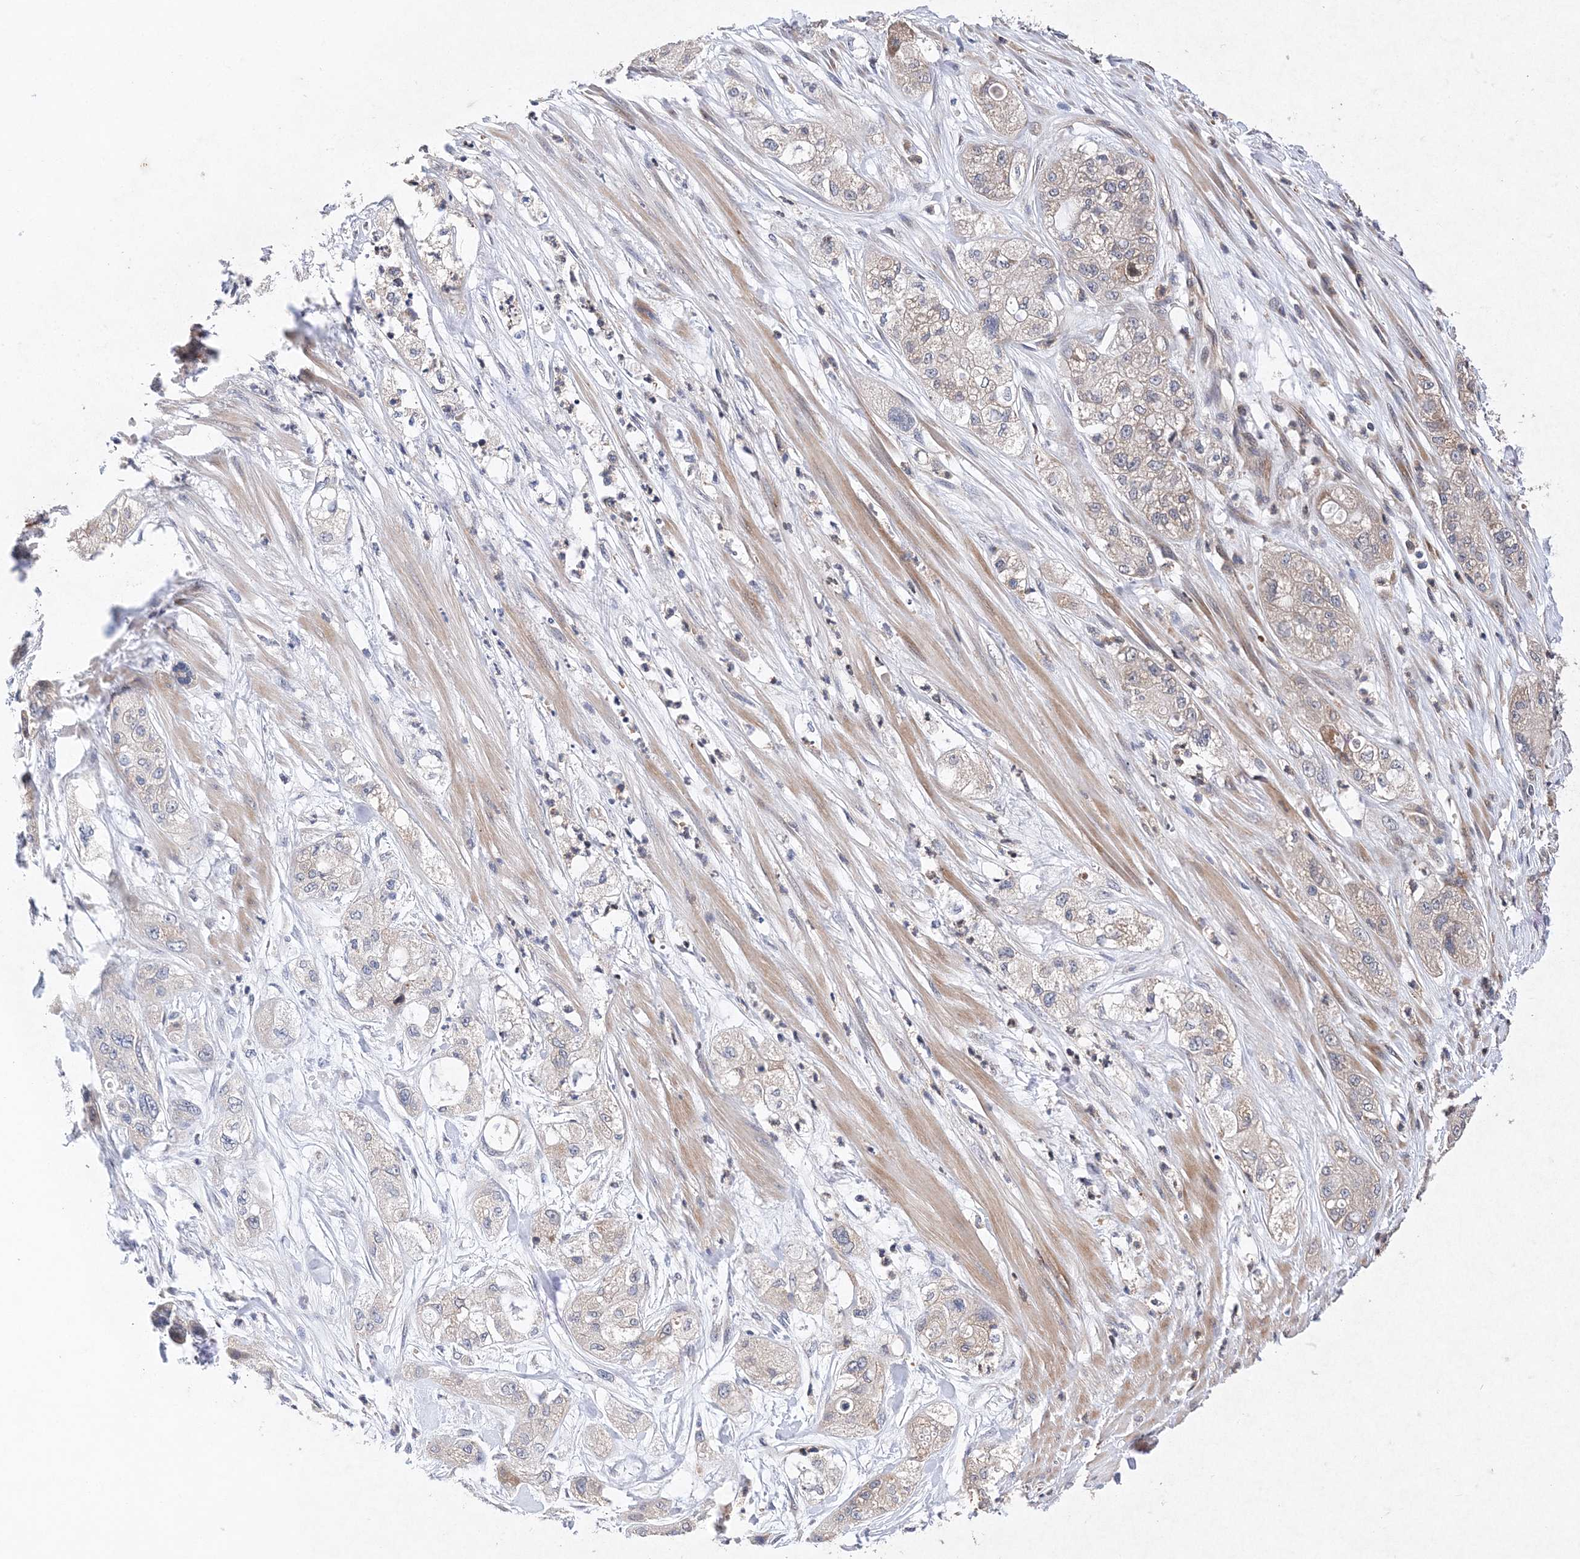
{"staining": {"intensity": "moderate", "quantity": "<25%", "location": "cytoplasmic/membranous"}, "tissue": "pancreatic cancer", "cell_type": "Tumor cells", "image_type": "cancer", "snomed": [{"axis": "morphology", "description": "Adenocarcinoma, NOS"}, {"axis": "topography", "description": "Pancreas"}], "caption": "Immunohistochemical staining of adenocarcinoma (pancreatic) shows low levels of moderate cytoplasmic/membranous protein expression in about <25% of tumor cells.", "gene": "PROSER1", "patient": {"sex": "female", "age": 78}}